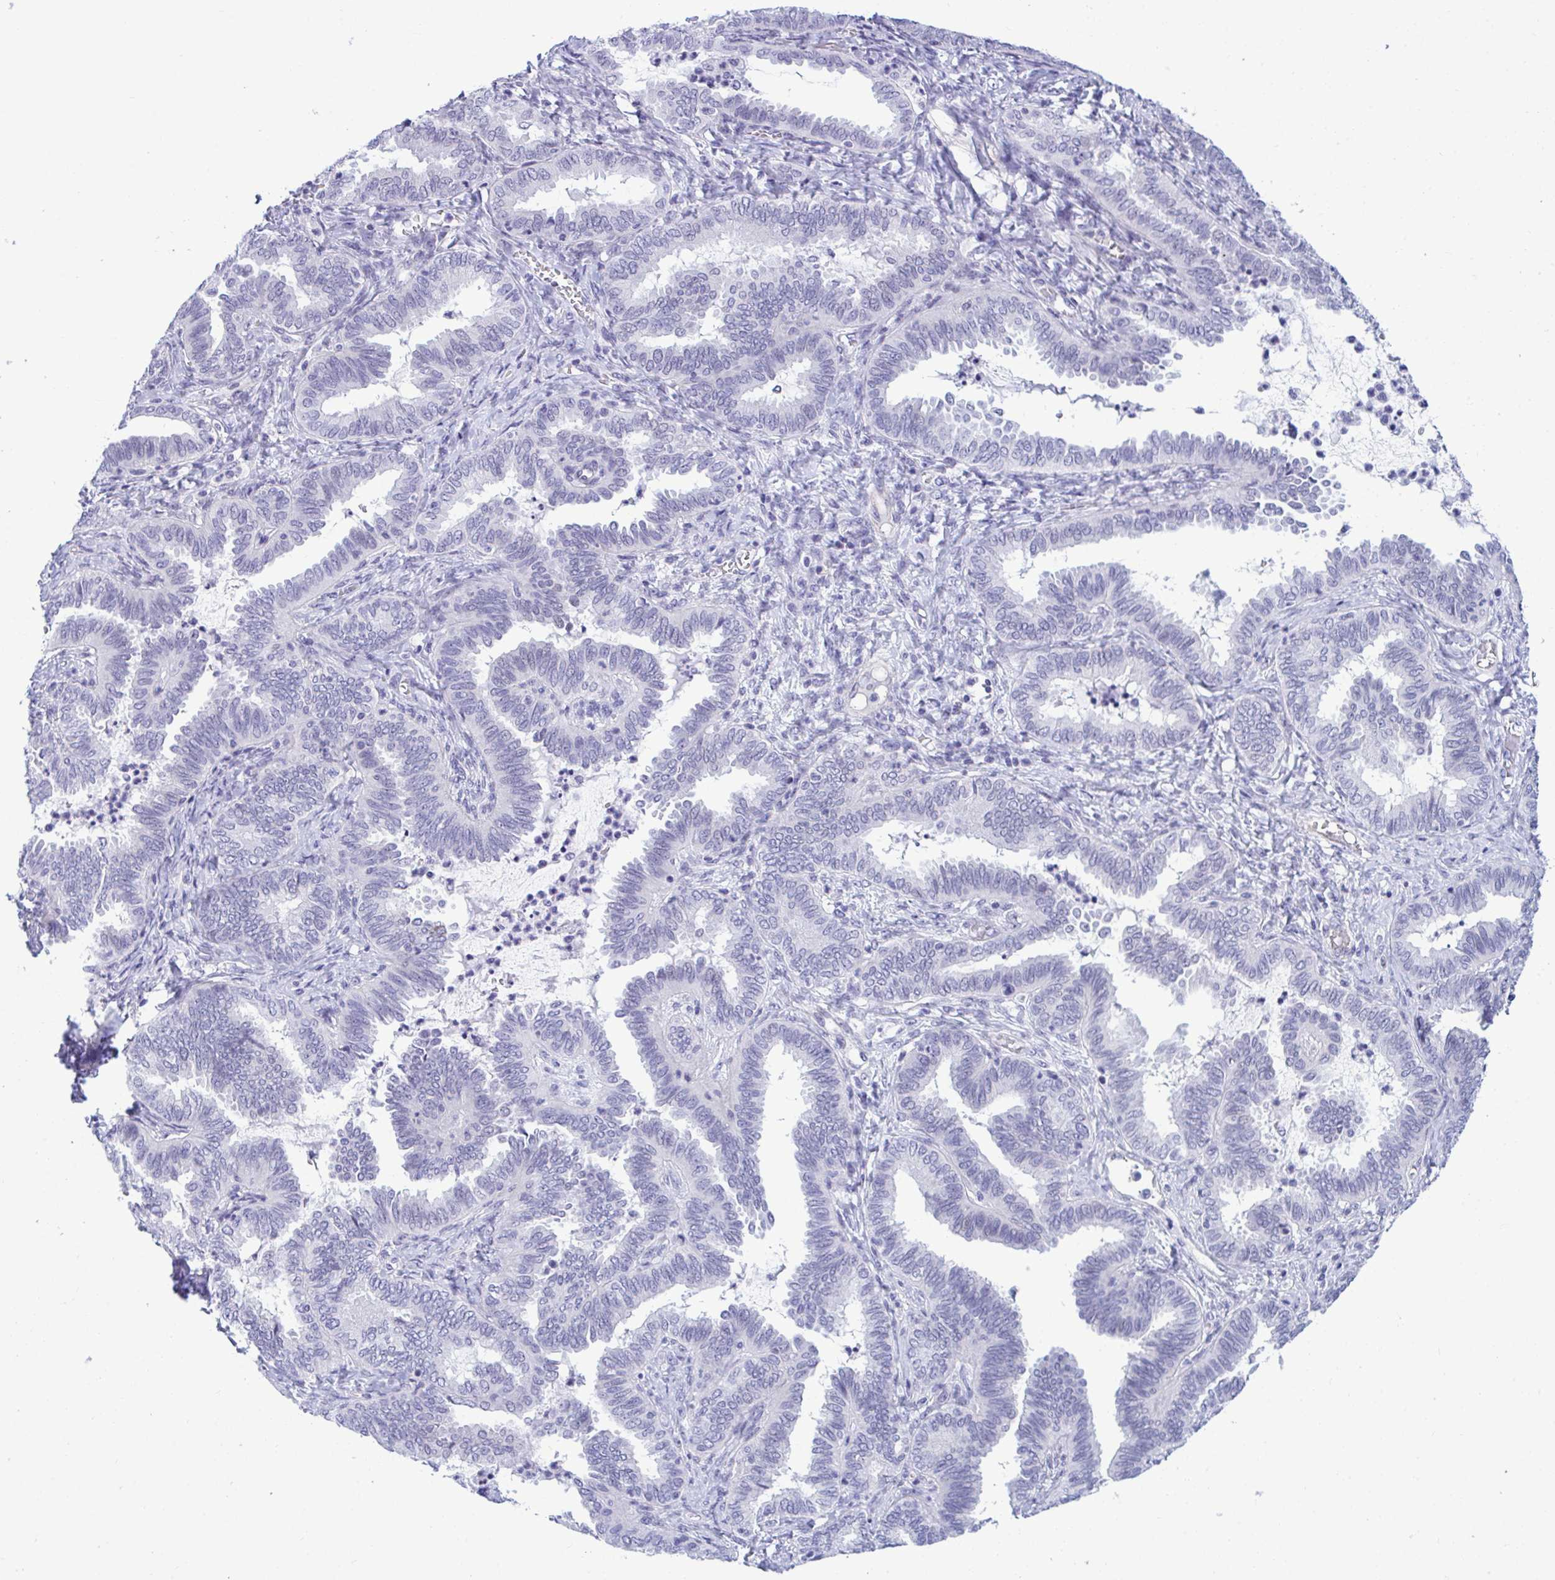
{"staining": {"intensity": "negative", "quantity": "none", "location": "none"}, "tissue": "ovarian cancer", "cell_type": "Tumor cells", "image_type": "cancer", "snomed": [{"axis": "morphology", "description": "Carcinoma, endometroid"}, {"axis": "topography", "description": "Ovary"}], "caption": "An IHC photomicrograph of endometroid carcinoma (ovarian) is shown. There is no staining in tumor cells of endometroid carcinoma (ovarian).", "gene": "SLC25A51", "patient": {"sex": "female", "age": 70}}